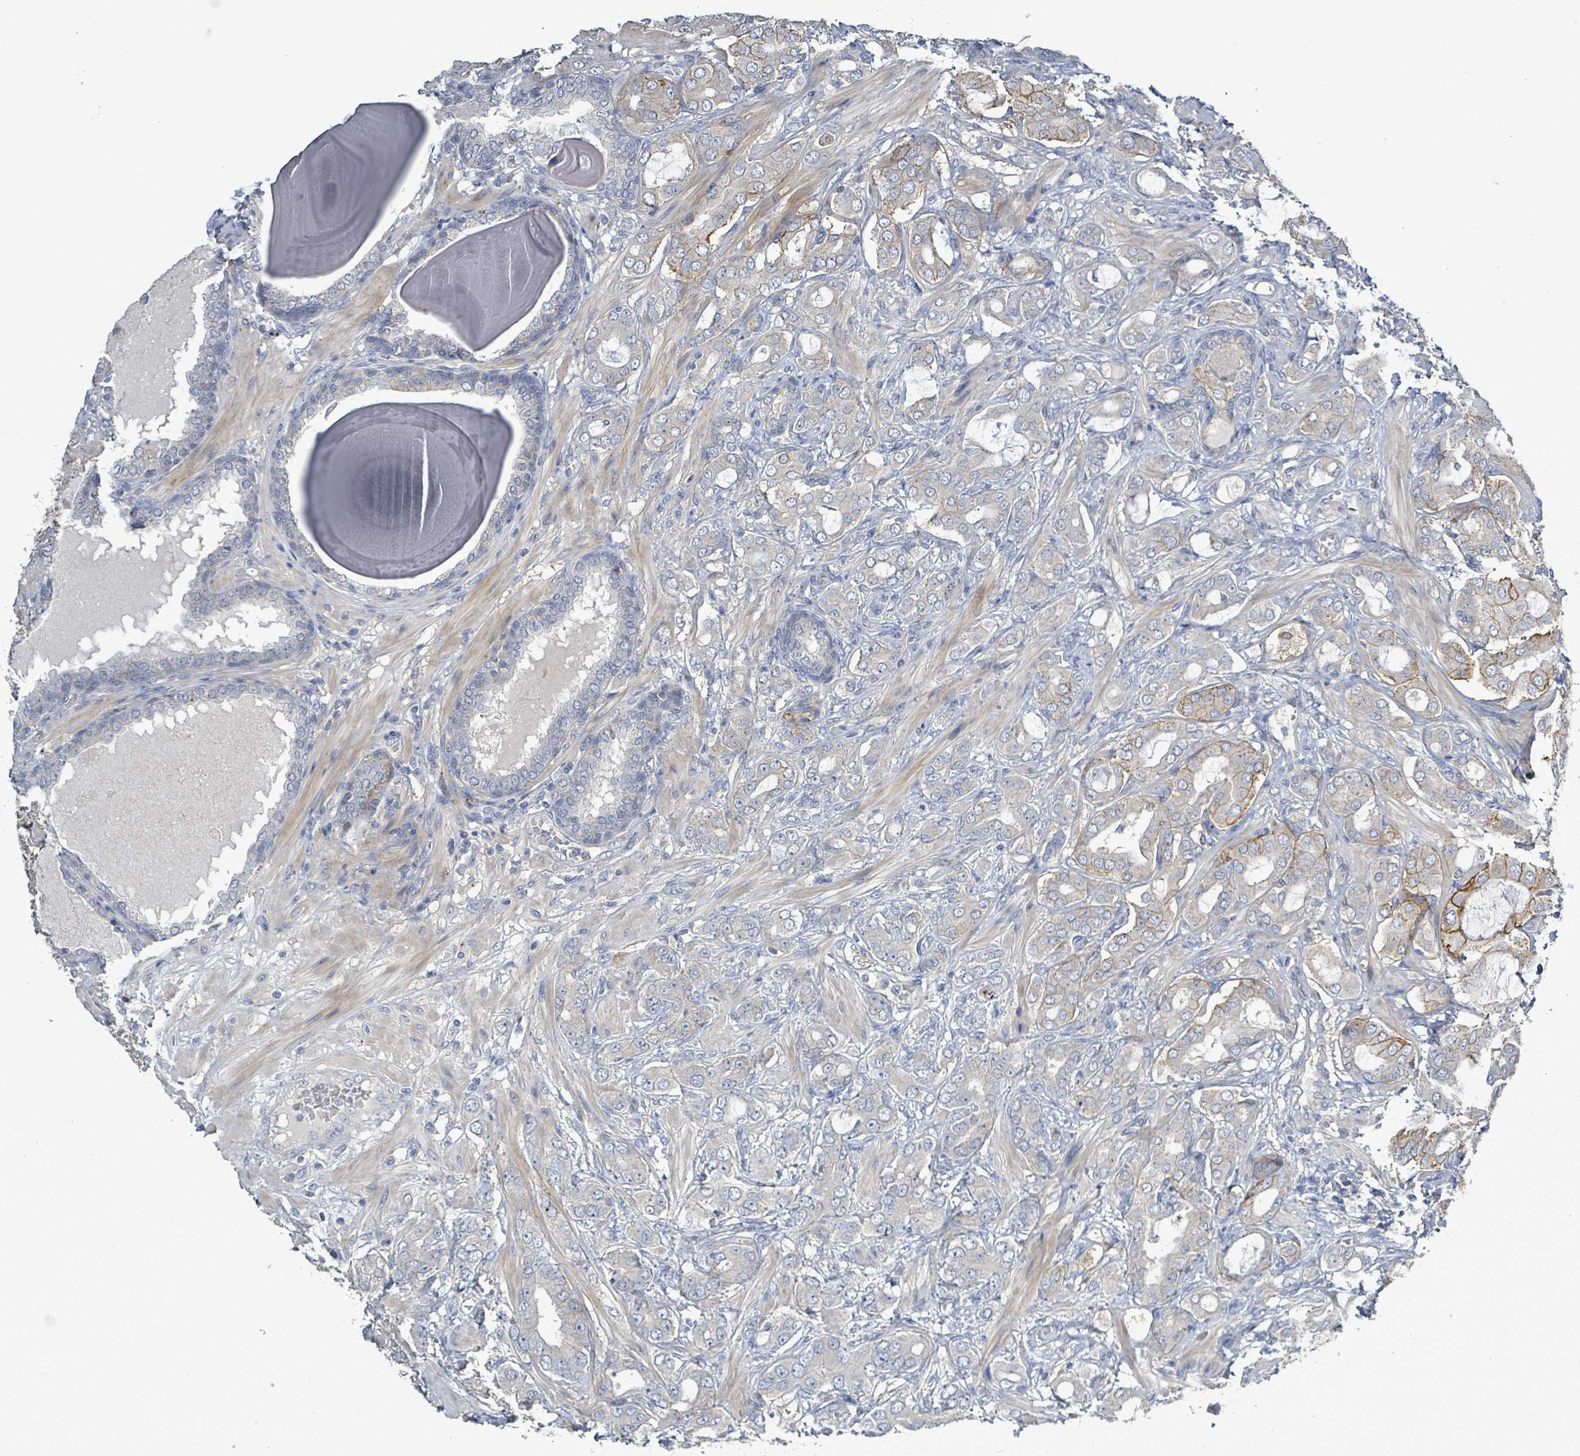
{"staining": {"intensity": "moderate", "quantity": "<25%", "location": "cytoplasmic/membranous"}, "tissue": "prostate cancer", "cell_type": "Tumor cells", "image_type": "cancer", "snomed": [{"axis": "morphology", "description": "Adenocarcinoma, Low grade"}, {"axis": "topography", "description": "Prostate"}], "caption": "Prostate cancer stained with a protein marker shows moderate staining in tumor cells.", "gene": "KRAS", "patient": {"sex": "male", "age": 57}}